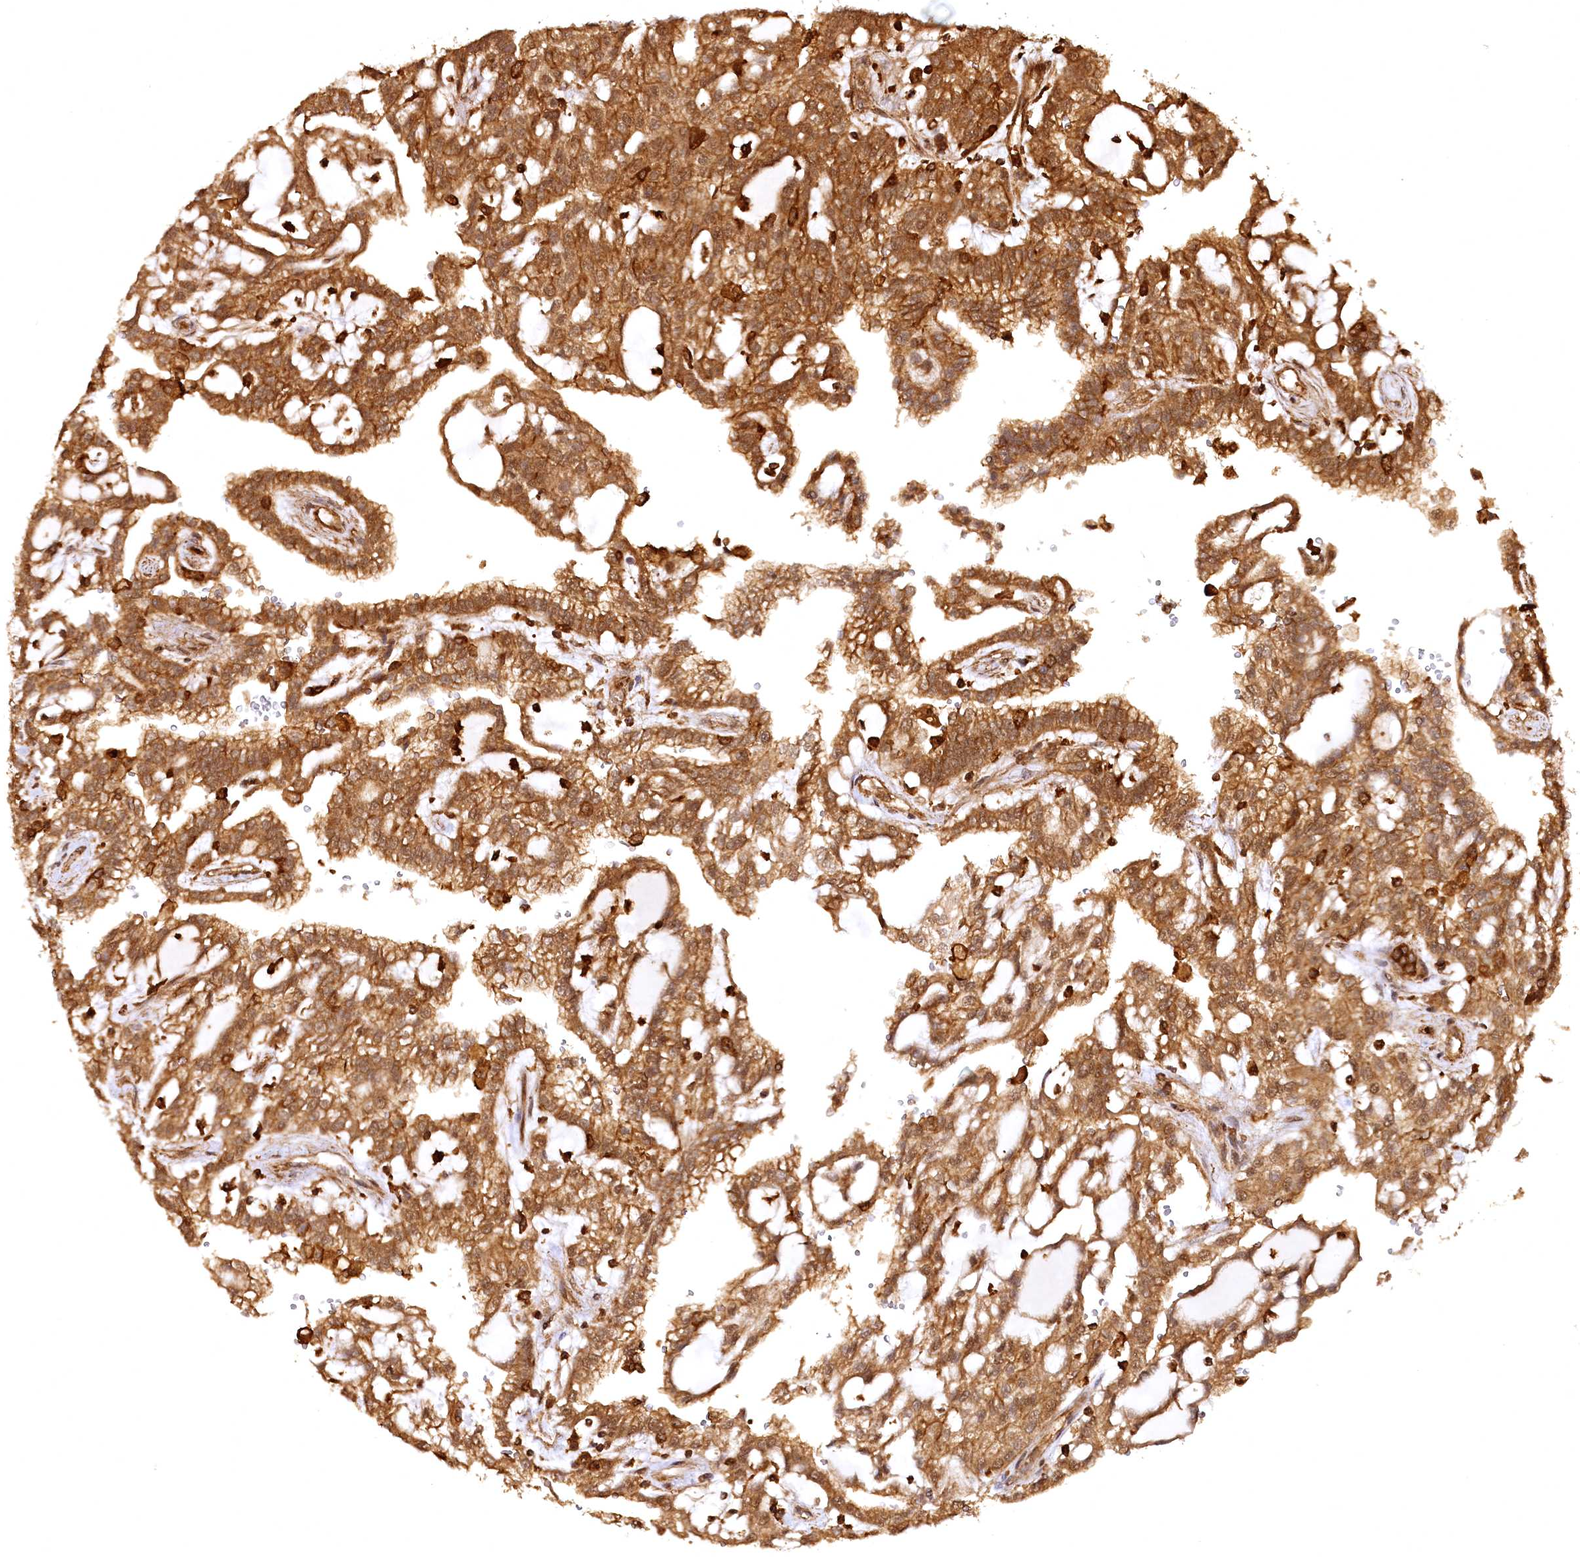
{"staining": {"intensity": "strong", "quantity": ">75%", "location": "cytoplasmic/membranous"}, "tissue": "renal cancer", "cell_type": "Tumor cells", "image_type": "cancer", "snomed": [{"axis": "morphology", "description": "Adenocarcinoma, NOS"}, {"axis": "topography", "description": "Kidney"}], "caption": "Immunohistochemical staining of human renal cancer (adenocarcinoma) reveals high levels of strong cytoplasmic/membranous protein expression in approximately >75% of tumor cells.", "gene": "STUB1", "patient": {"sex": "male", "age": 63}}